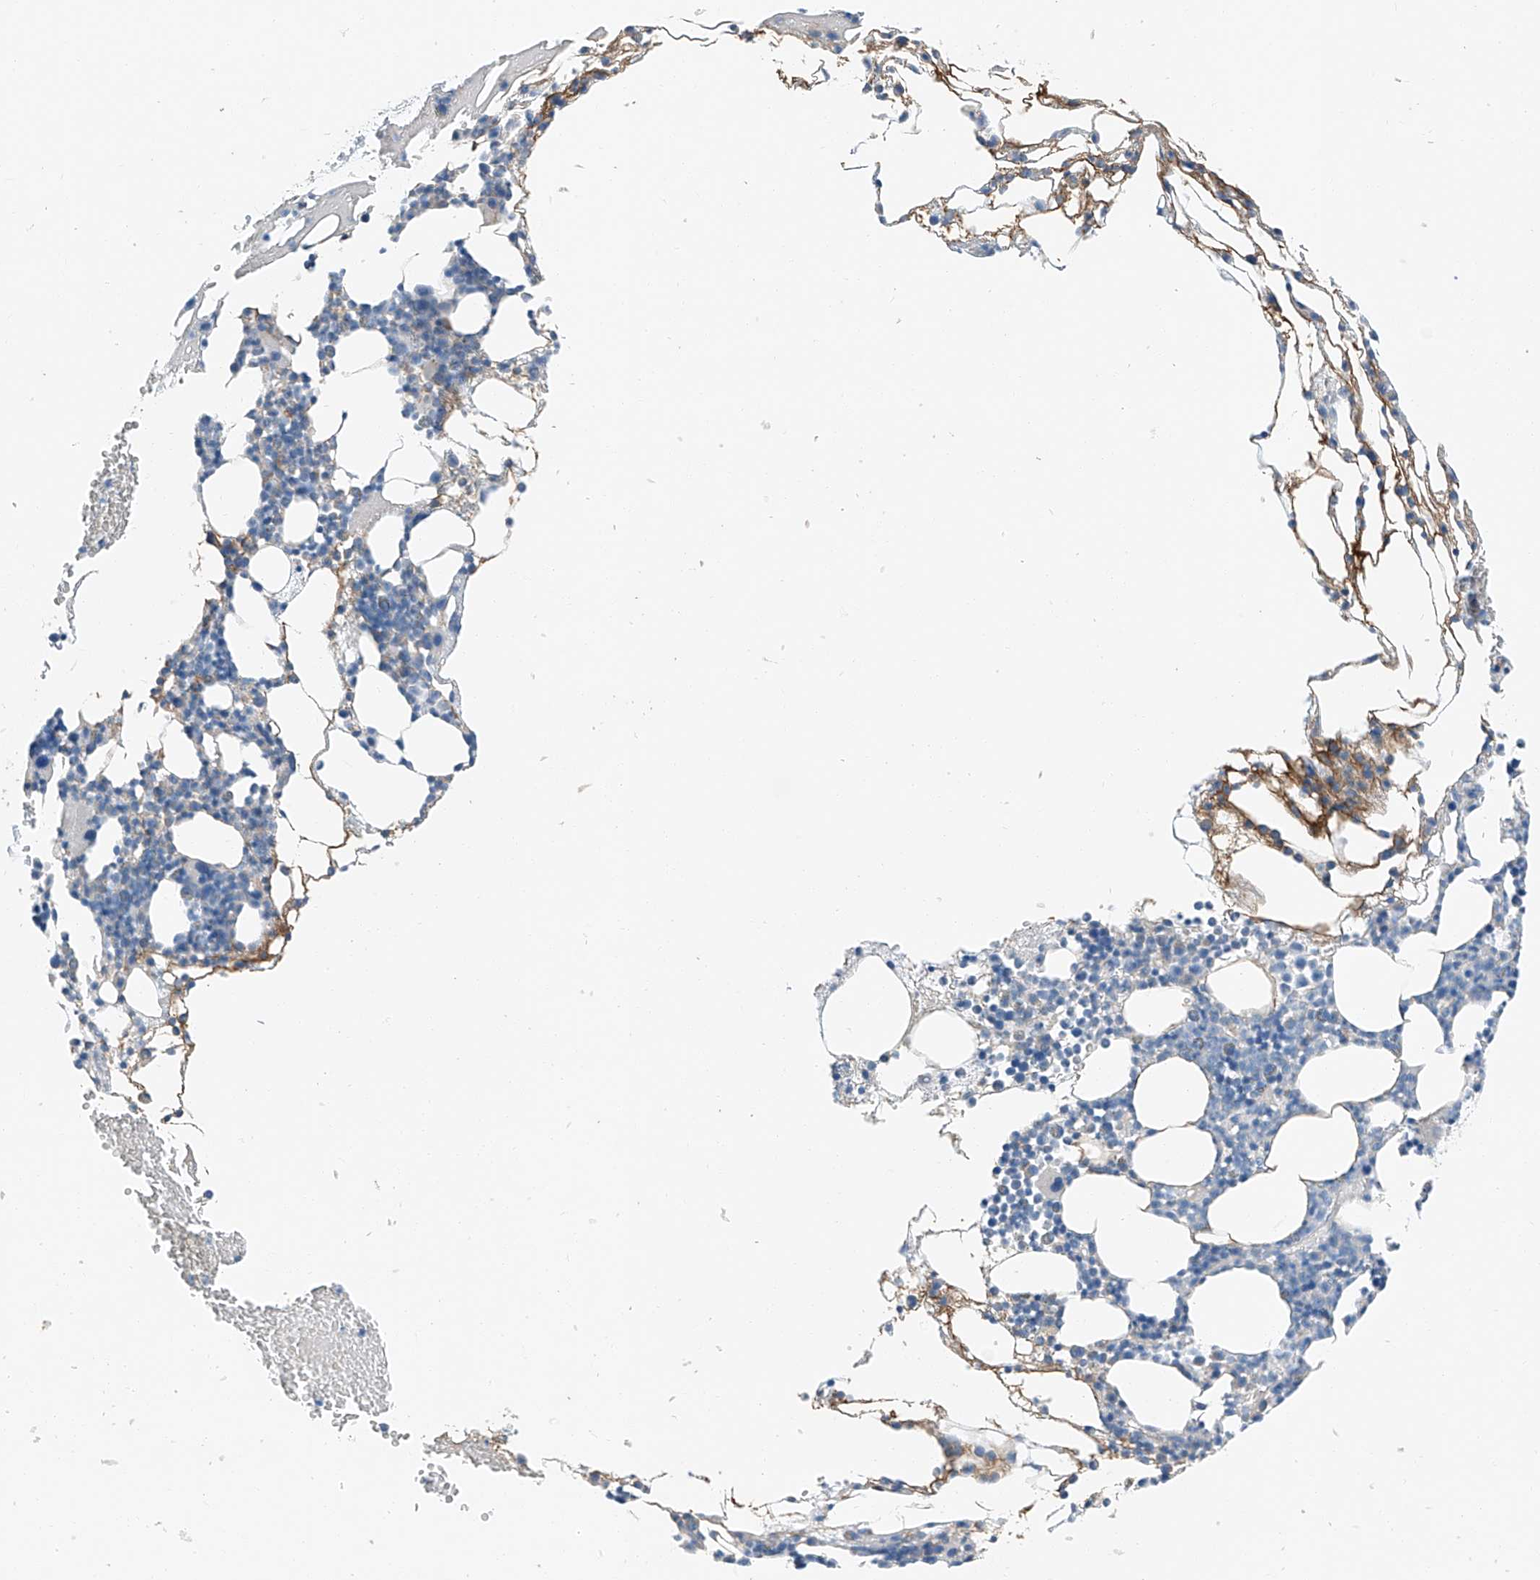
{"staining": {"intensity": "negative", "quantity": "none", "location": "none"}, "tissue": "bone marrow", "cell_type": "Hematopoietic cells", "image_type": "normal", "snomed": [{"axis": "morphology", "description": "Normal tissue, NOS"}, {"axis": "morphology", "description": "Inflammation, NOS"}, {"axis": "topography", "description": "Bone marrow"}], "caption": "The micrograph demonstrates no significant staining in hematopoietic cells of bone marrow. Brightfield microscopy of immunohistochemistry stained with DAB (3,3'-diaminobenzidine) (brown) and hematoxylin (blue), captured at high magnification.", "gene": "MDGA1", "patient": {"sex": "female", "age": 78}}